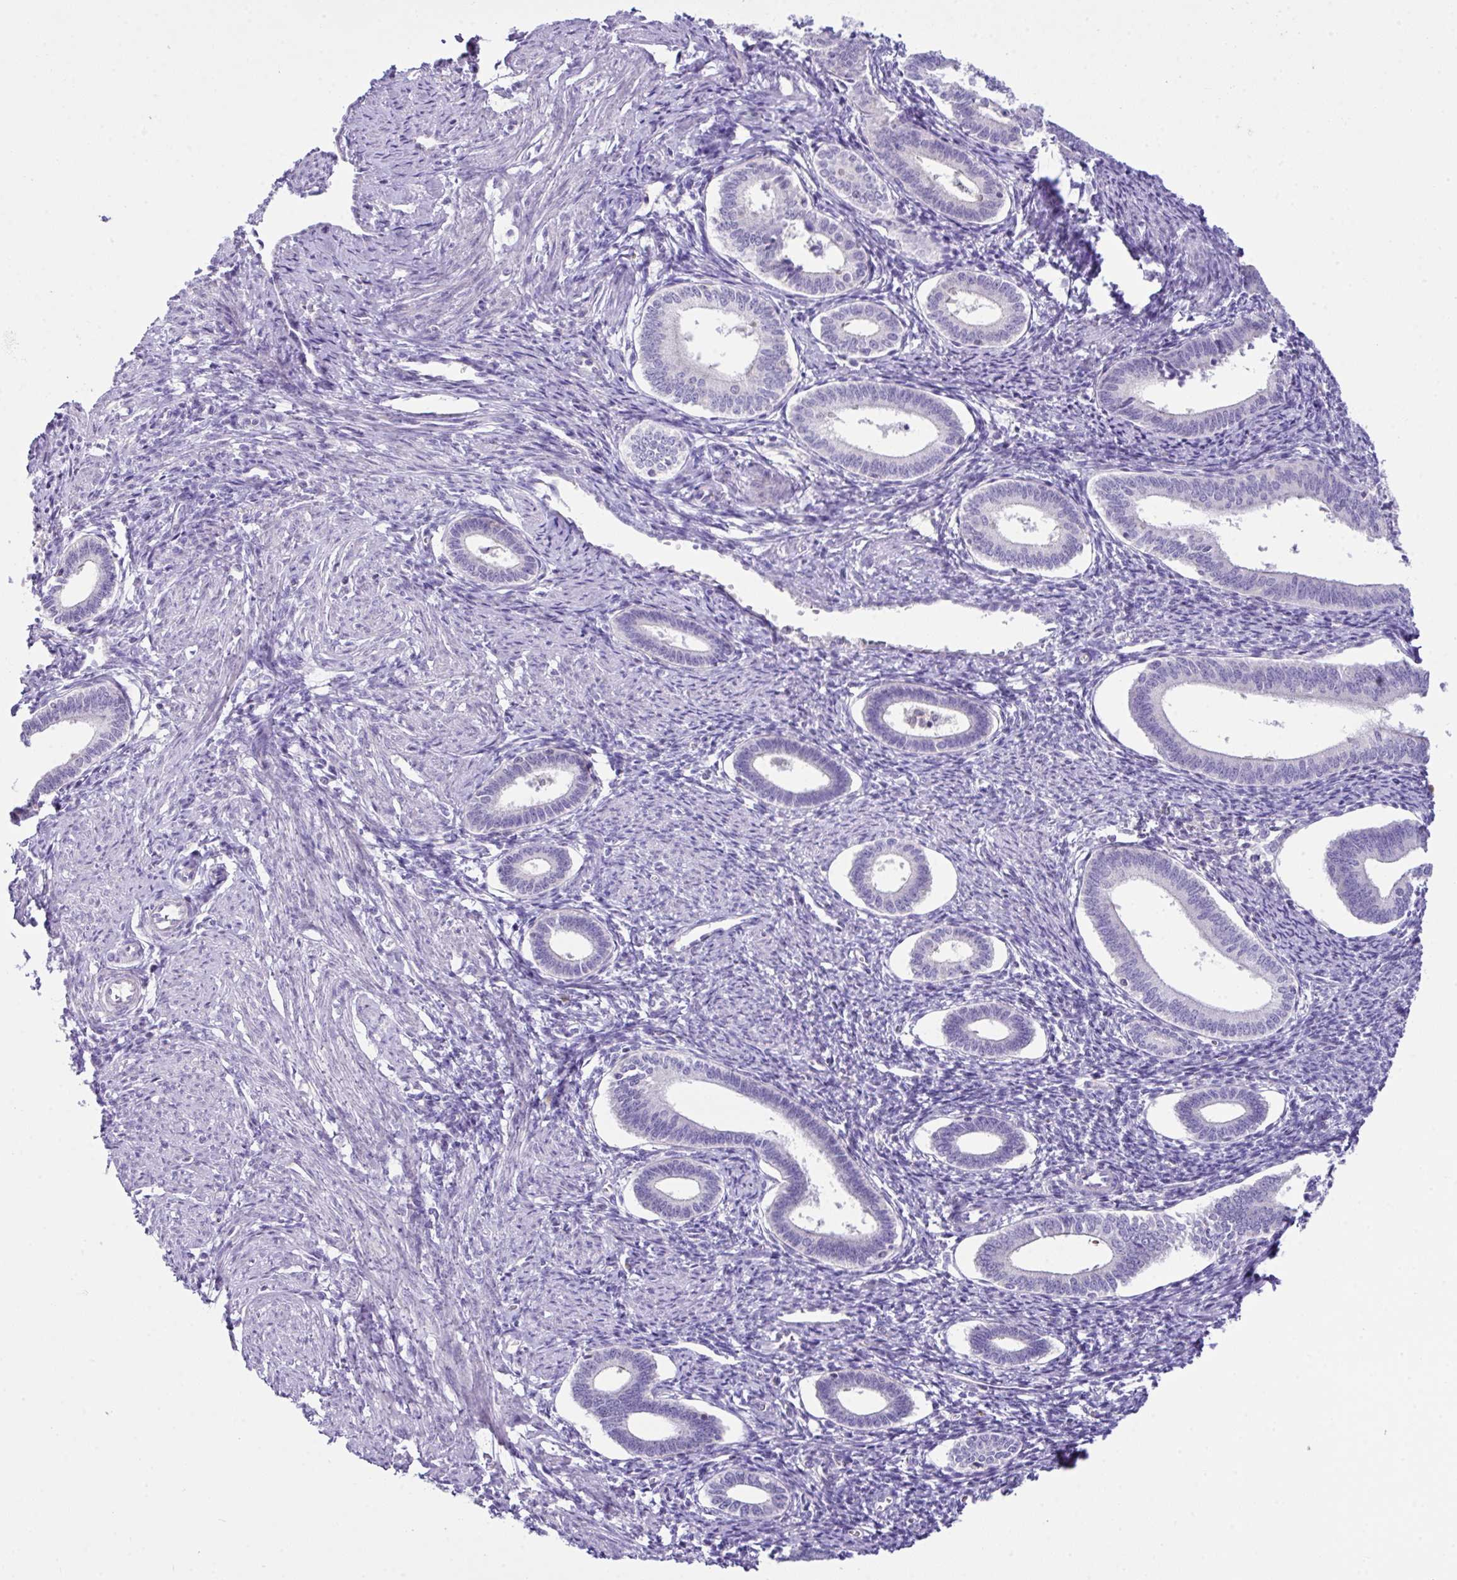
{"staining": {"intensity": "negative", "quantity": "none", "location": "none"}, "tissue": "endometrium", "cell_type": "Cells in endometrial stroma", "image_type": "normal", "snomed": [{"axis": "morphology", "description": "Normal tissue, NOS"}, {"axis": "topography", "description": "Endometrium"}], "caption": "Protein analysis of benign endometrium shows no significant staining in cells in endometrial stroma.", "gene": "D2HGDH", "patient": {"sex": "female", "age": 41}}